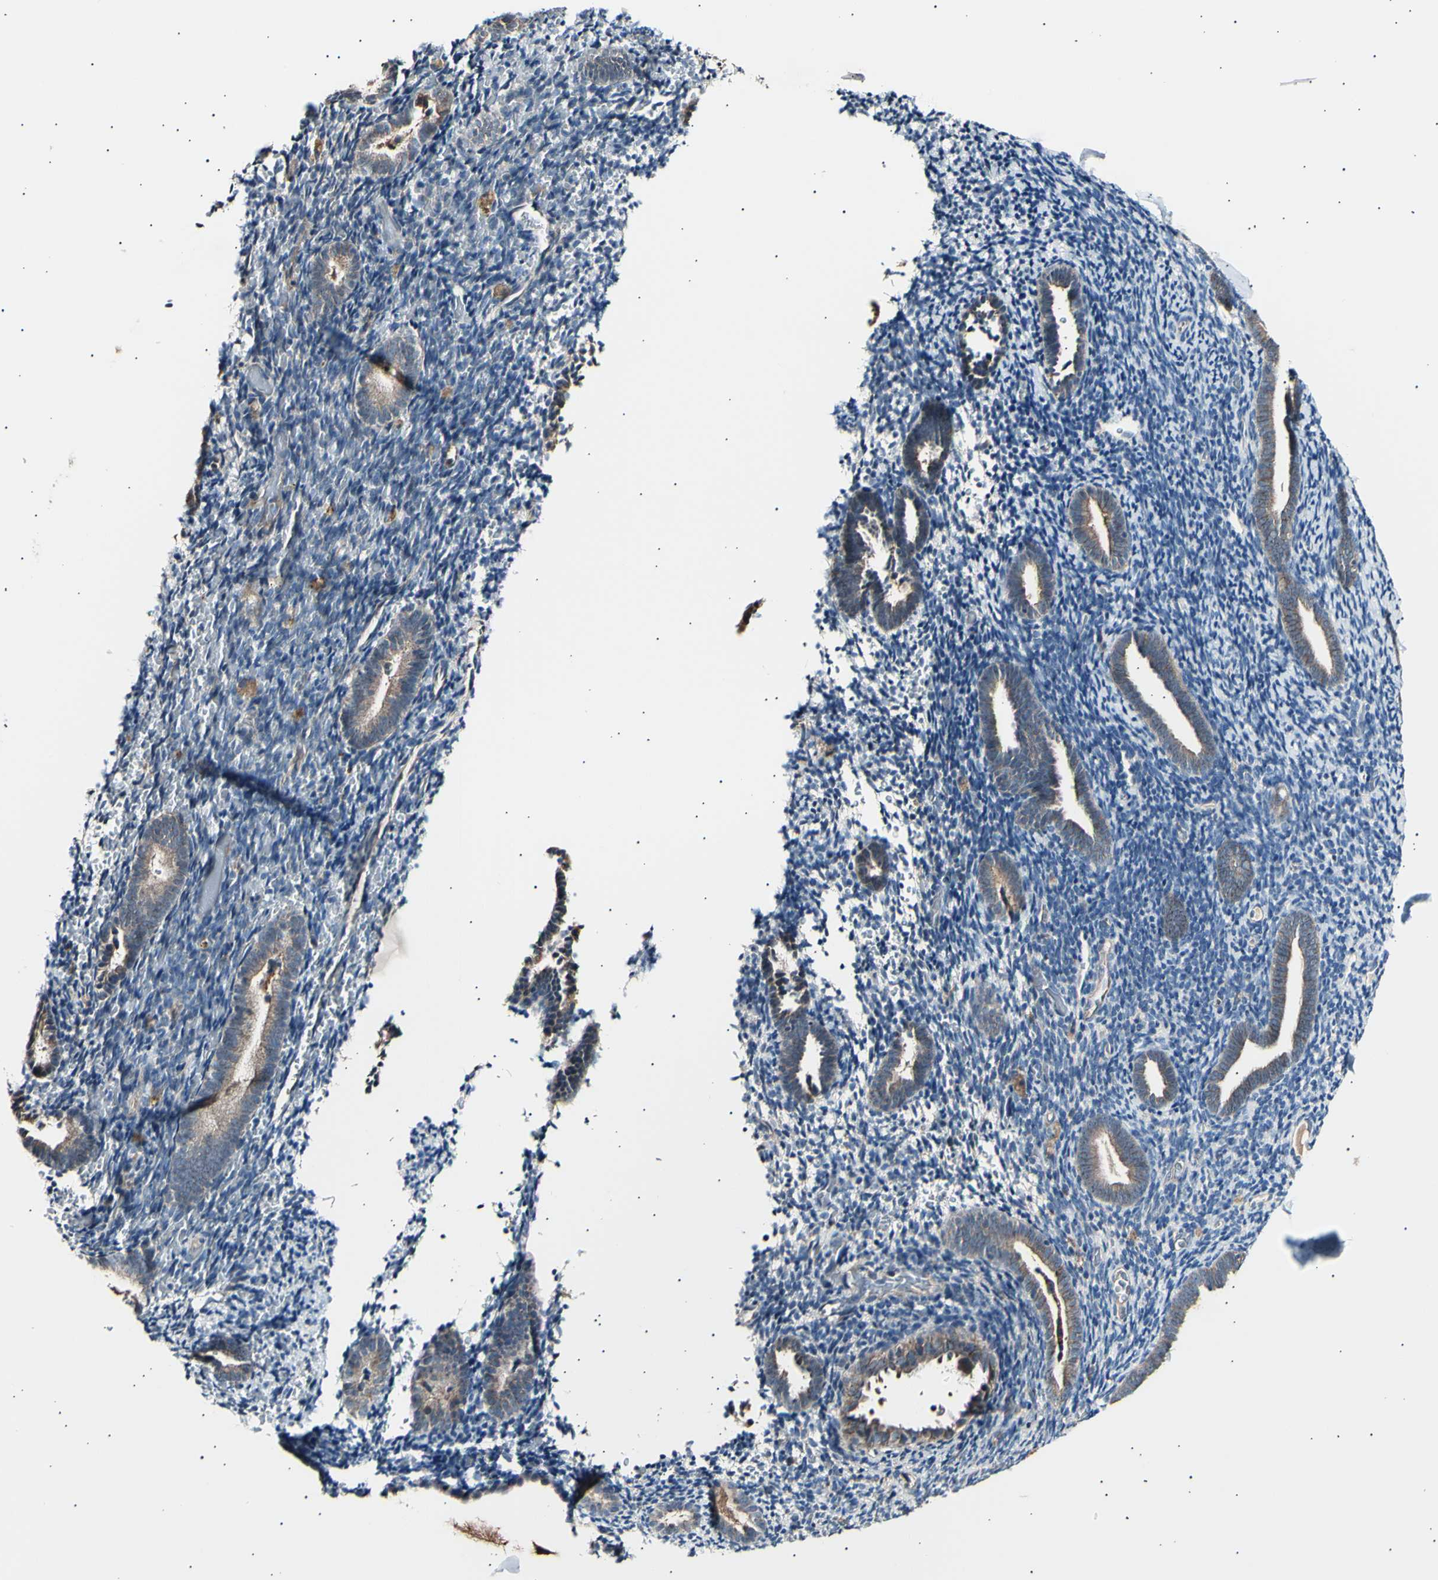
{"staining": {"intensity": "weak", "quantity": "25%-75%", "location": "cytoplasmic/membranous"}, "tissue": "endometrium", "cell_type": "Cells in endometrial stroma", "image_type": "normal", "snomed": [{"axis": "morphology", "description": "Normal tissue, NOS"}, {"axis": "topography", "description": "Endometrium"}], "caption": "IHC micrograph of unremarkable endometrium stained for a protein (brown), which shows low levels of weak cytoplasmic/membranous expression in approximately 25%-75% of cells in endometrial stroma.", "gene": "ITGA6", "patient": {"sex": "female", "age": 51}}